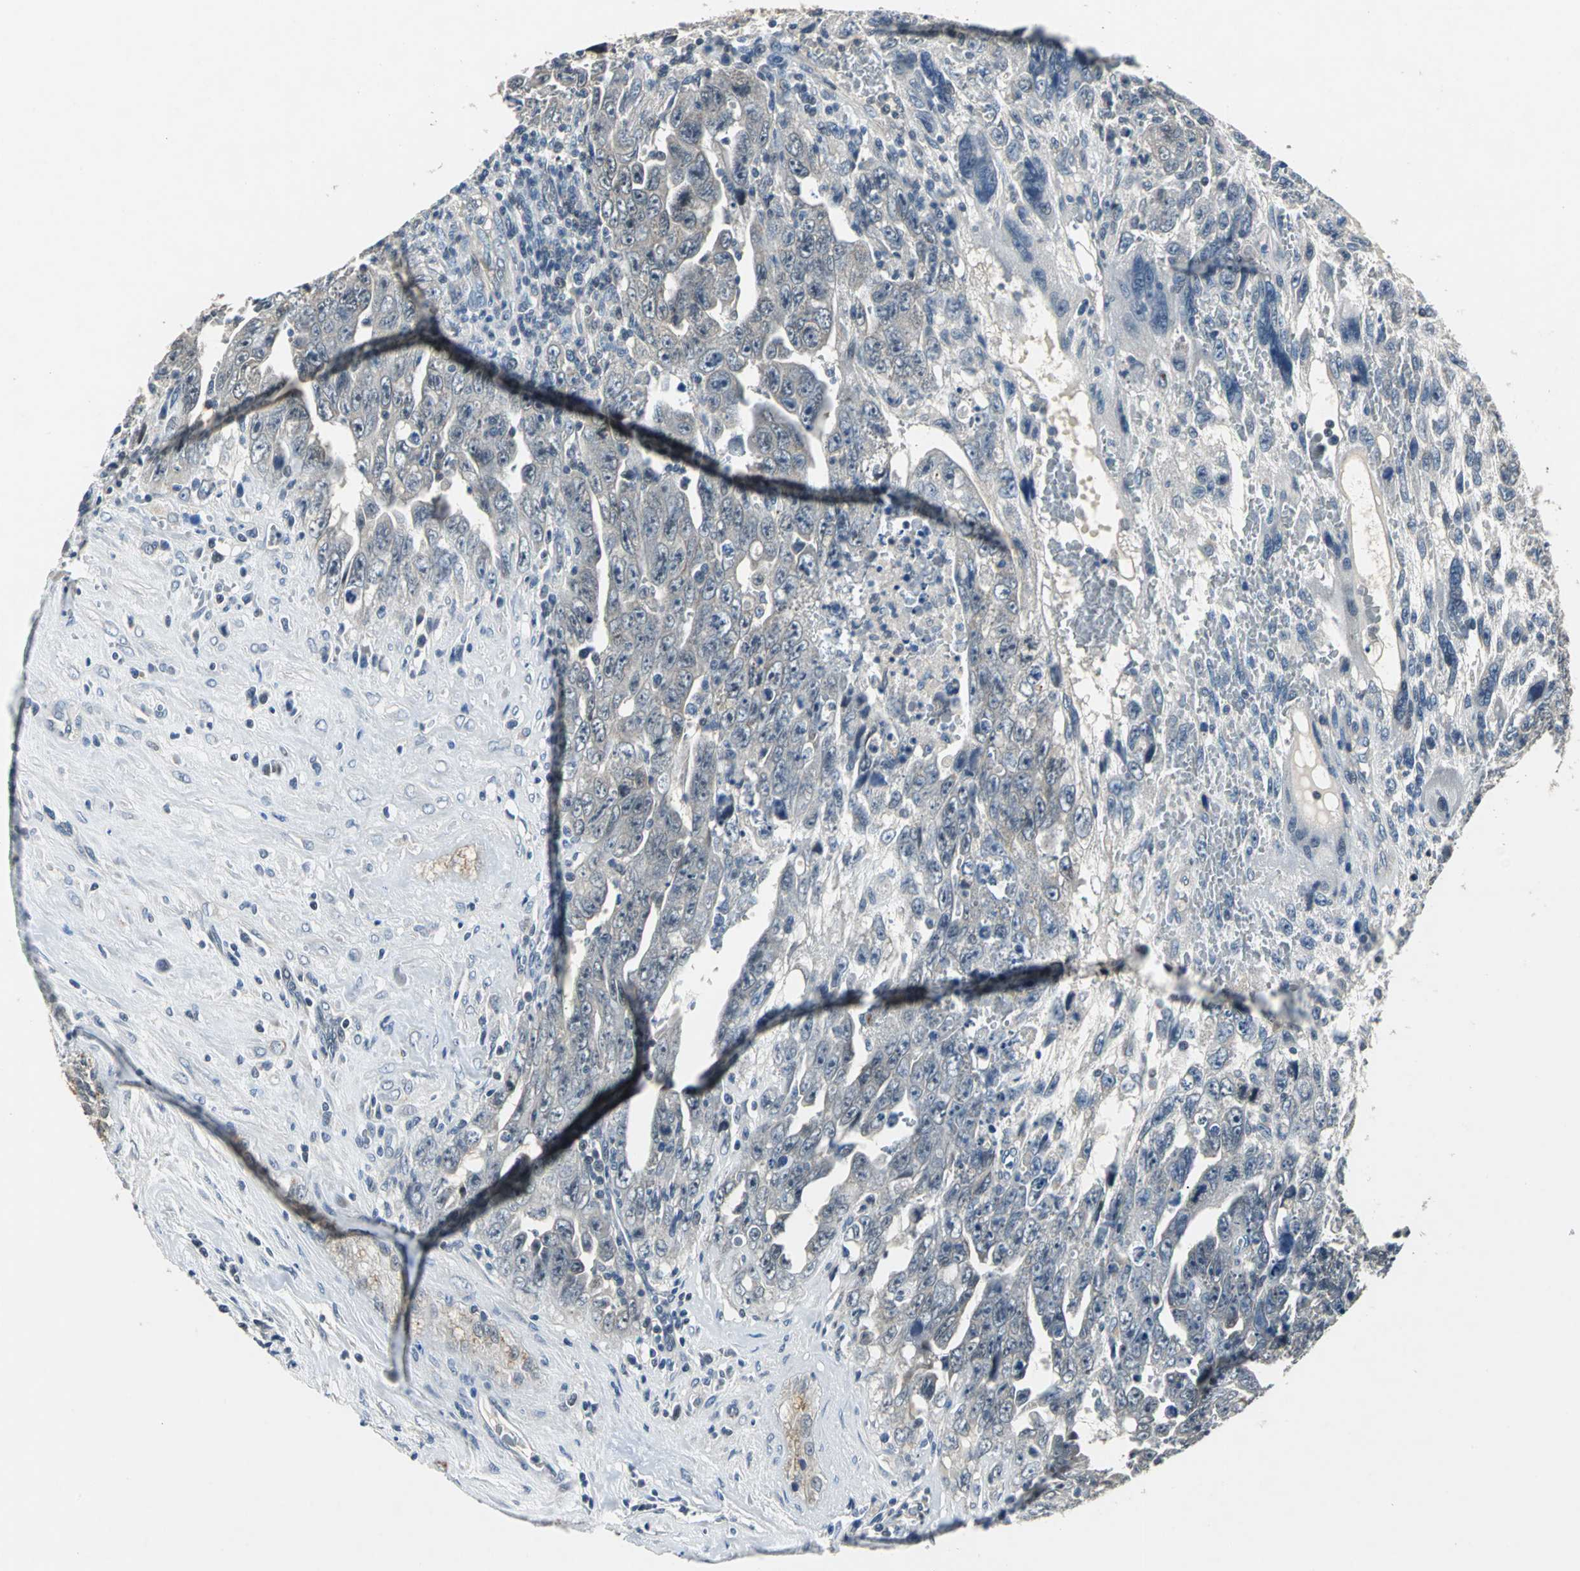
{"staining": {"intensity": "weak", "quantity": "<25%", "location": "cytoplasmic/membranous"}, "tissue": "testis cancer", "cell_type": "Tumor cells", "image_type": "cancer", "snomed": [{"axis": "morphology", "description": "Carcinoma, Embryonal, NOS"}, {"axis": "topography", "description": "Testis"}], "caption": "An immunohistochemistry (IHC) image of embryonal carcinoma (testis) is shown. There is no staining in tumor cells of embryonal carcinoma (testis).", "gene": "JADE3", "patient": {"sex": "male", "age": 28}}